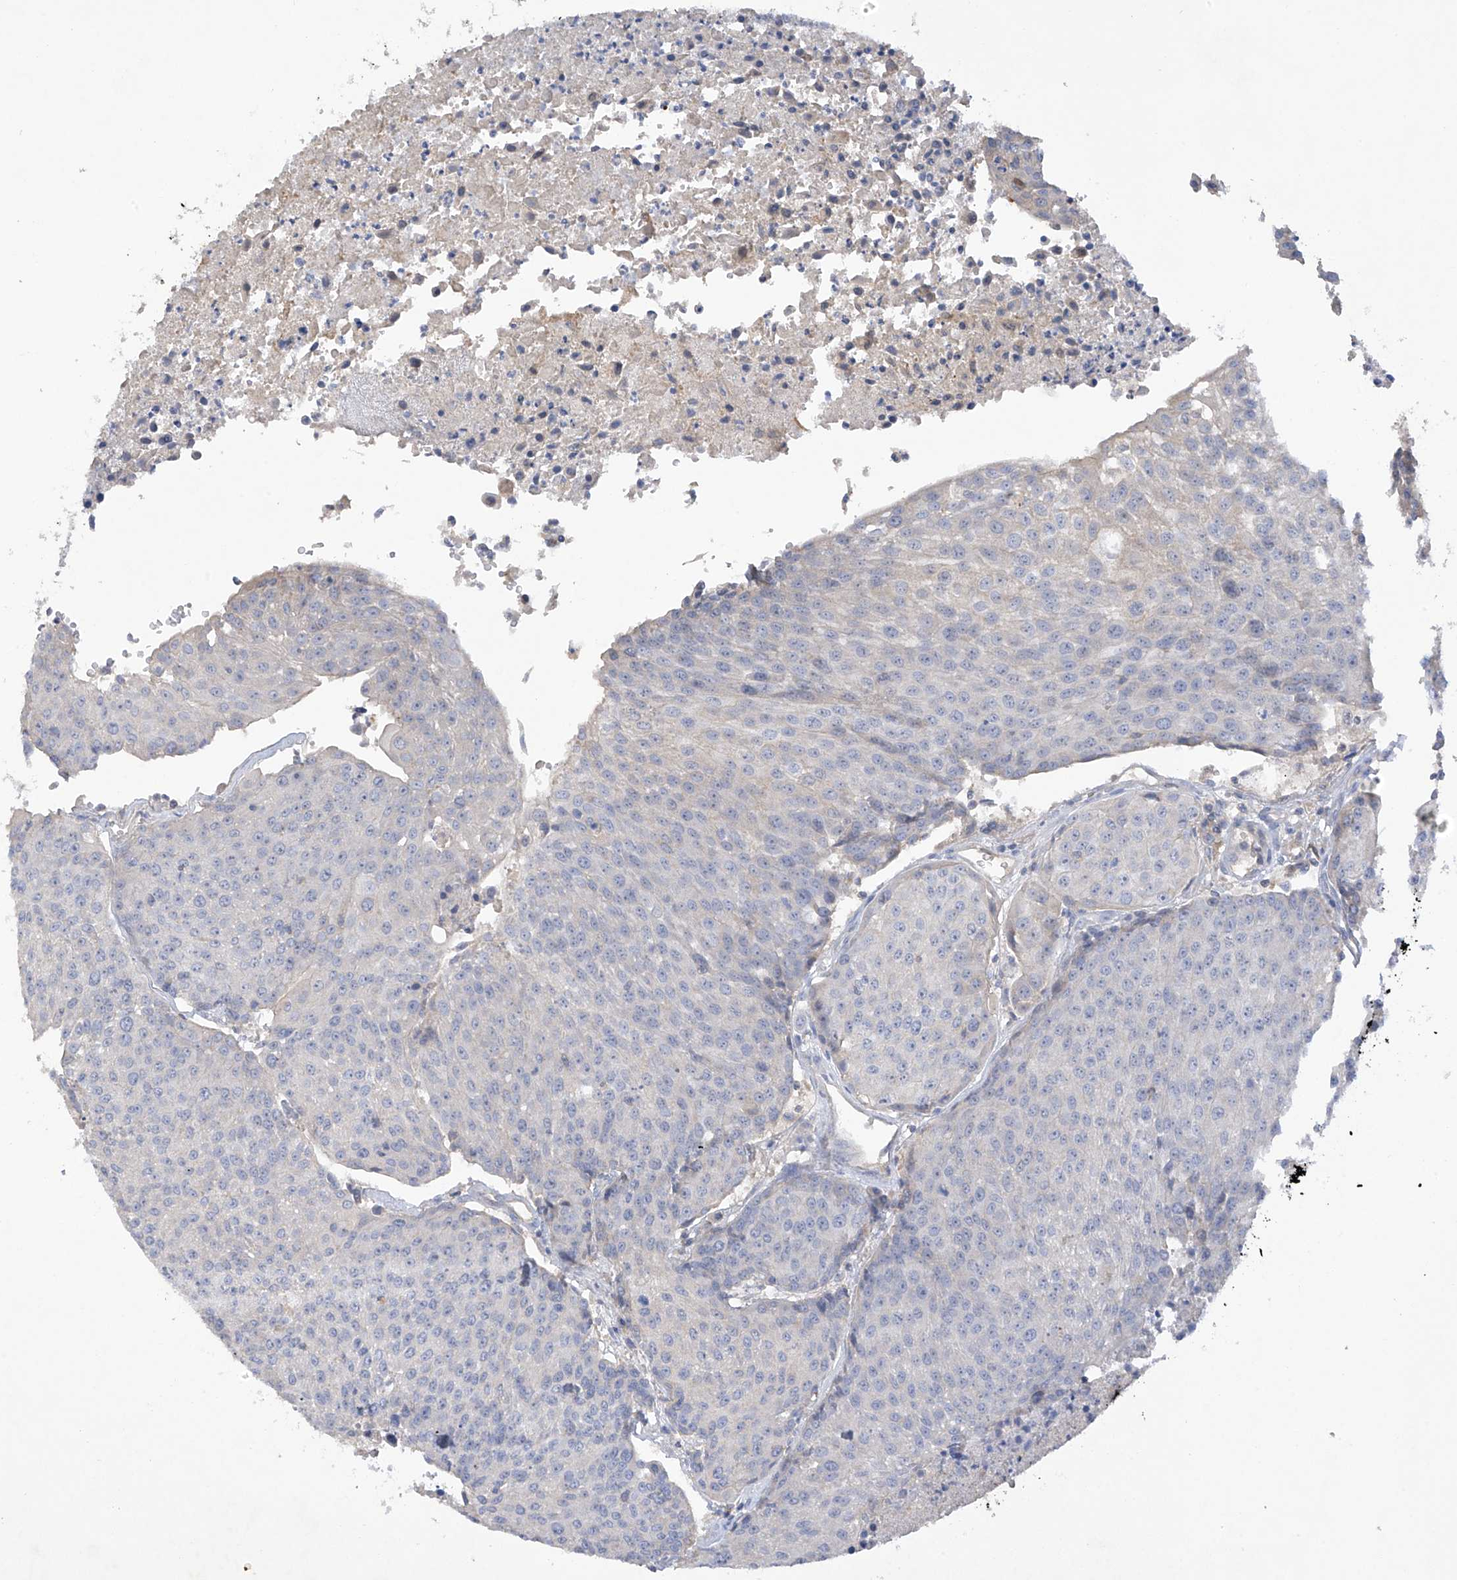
{"staining": {"intensity": "negative", "quantity": "none", "location": "none"}, "tissue": "urothelial cancer", "cell_type": "Tumor cells", "image_type": "cancer", "snomed": [{"axis": "morphology", "description": "Urothelial carcinoma, High grade"}, {"axis": "topography", "description": "Urinary bladder"}], "caption": "Urothelial cancer was stained to show a protein in brown. There is no significant staining in tumor cells. Nuclei are stained in blue.", "gene": "PRSS12", "patient": {"sex": "female", "age": 85}}